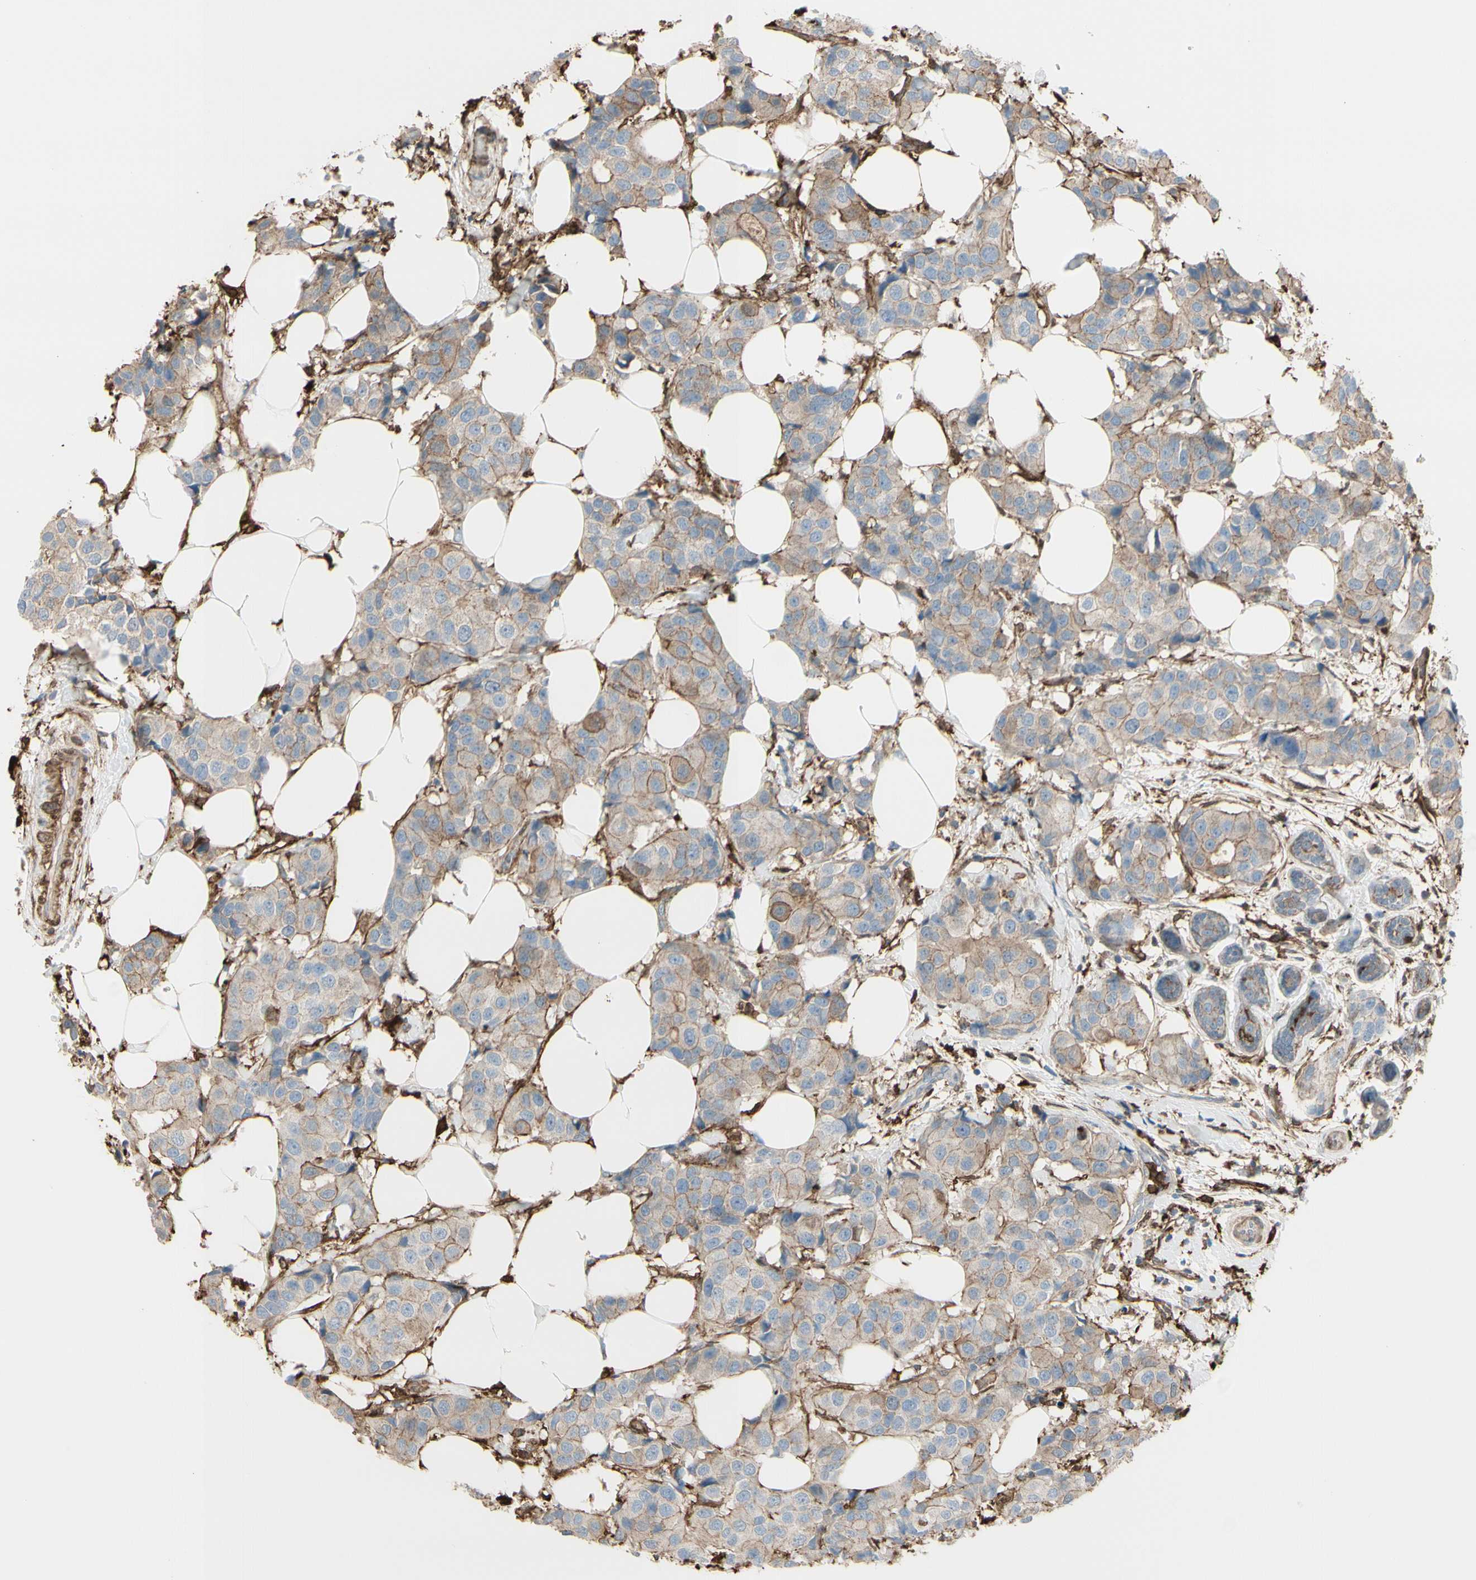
{"staining": {"intensity": "weak", "quantity": ">75%", "location": "cytoplasmic/membranous"}, "tissue": "breast cancer", "cell_type": "Tumor cells", "image_type": "cancer", "snomed": [{"axis": "morphology", "description": "Normal tissue, NOS"}, {"axis": "morphology", "description": "Duct carcinoma"}, {"axis": "topography", "description": "Breast"}], "caption": "Breast cancer (intraductal carcinoma) stained with a protein marker exhibits weak staining in tumor cells.", "gene": "GSN", "patient": {"sex": "female", "age": 39}}